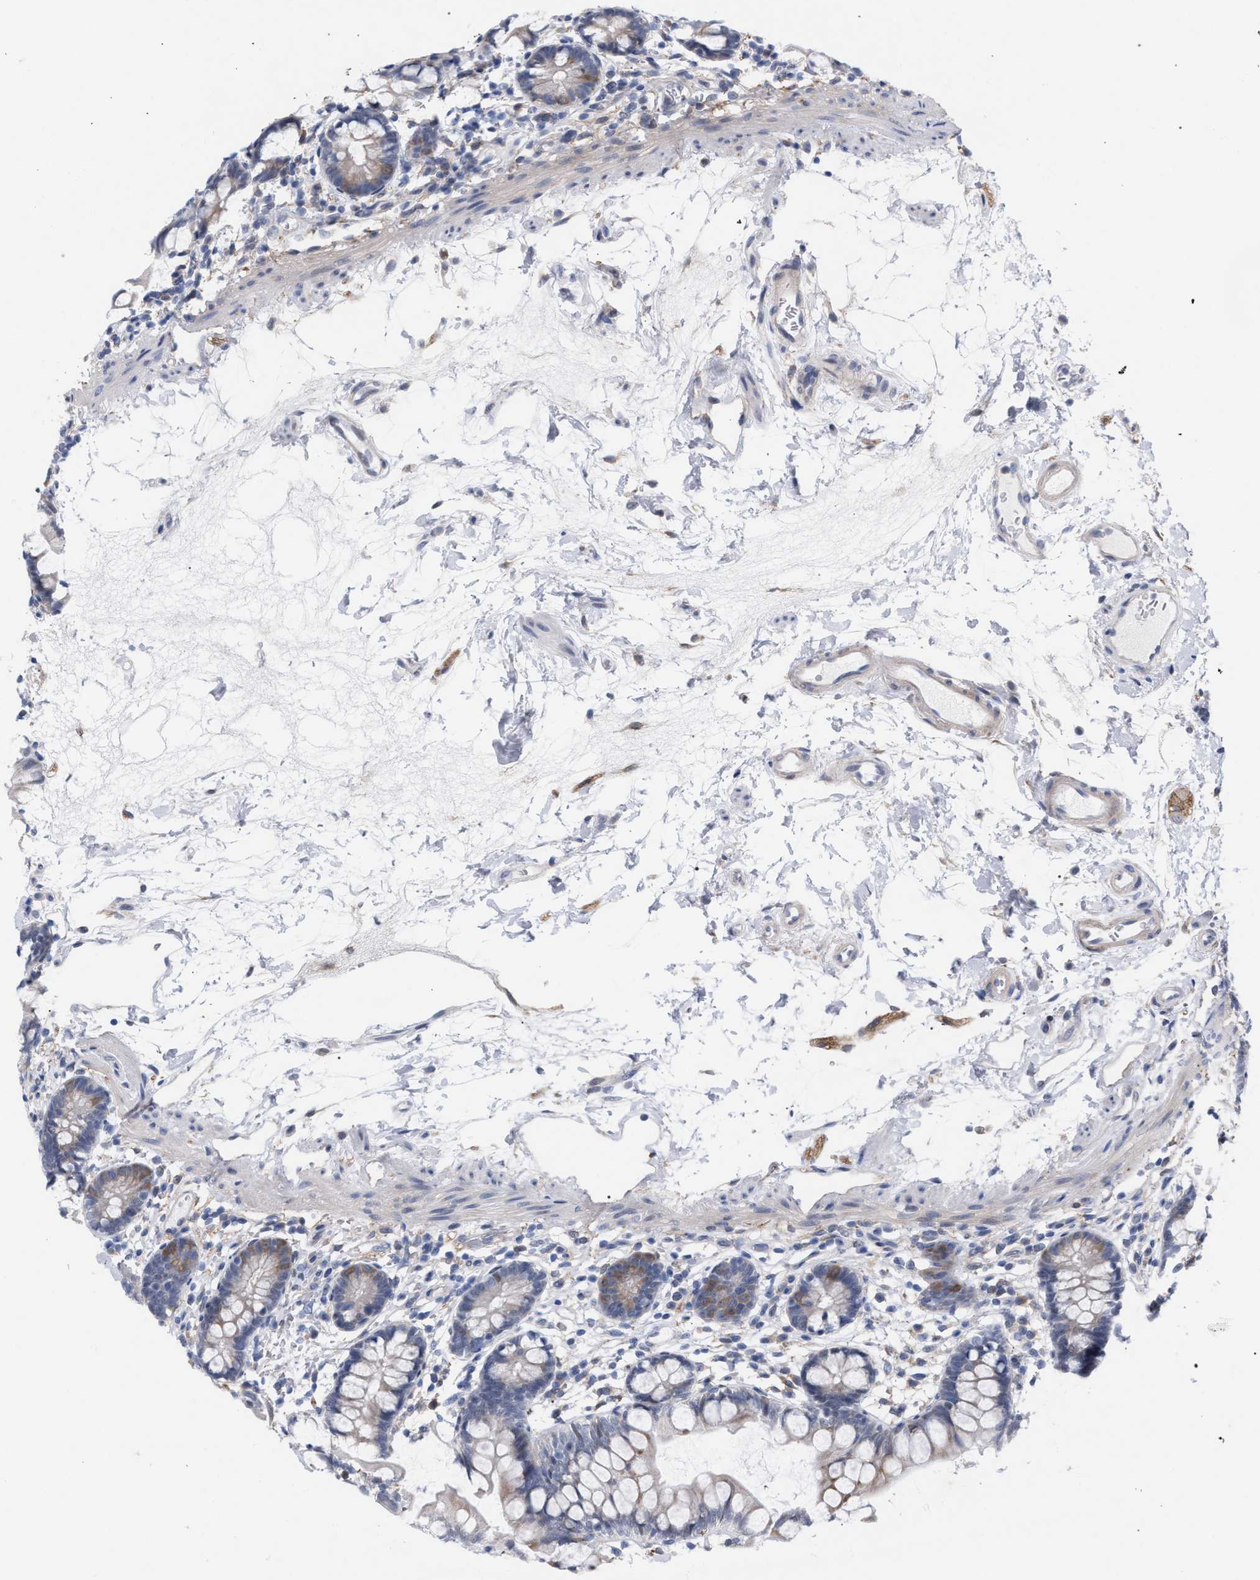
{"staining": {"intensity": "moderate", "quantity": ">75%", "location": "cytoplasmic/membranous"}, "tissue": "small intestine", "cell_type": "Glandular cells", "image_type": "normal", "snomed": [{"axis": "morphology", "description": "Normal tissue, NOS"}, {"axis": "topography", "description": "Small intestine"}], "caption": "Glandular cells demonstrate medium levels of moderate cytoplasmic/membranous staining in approximately >75% of cells in normal human small intestine. The protein of interest is stained brown, and the nuclei are stained in blue (DAB (3,3'-diaminobenzidine) IHC with brightfield microscopy, high magnification).", "gene": "FHOD3", "patient": {"sex": "female", "age": 84}}